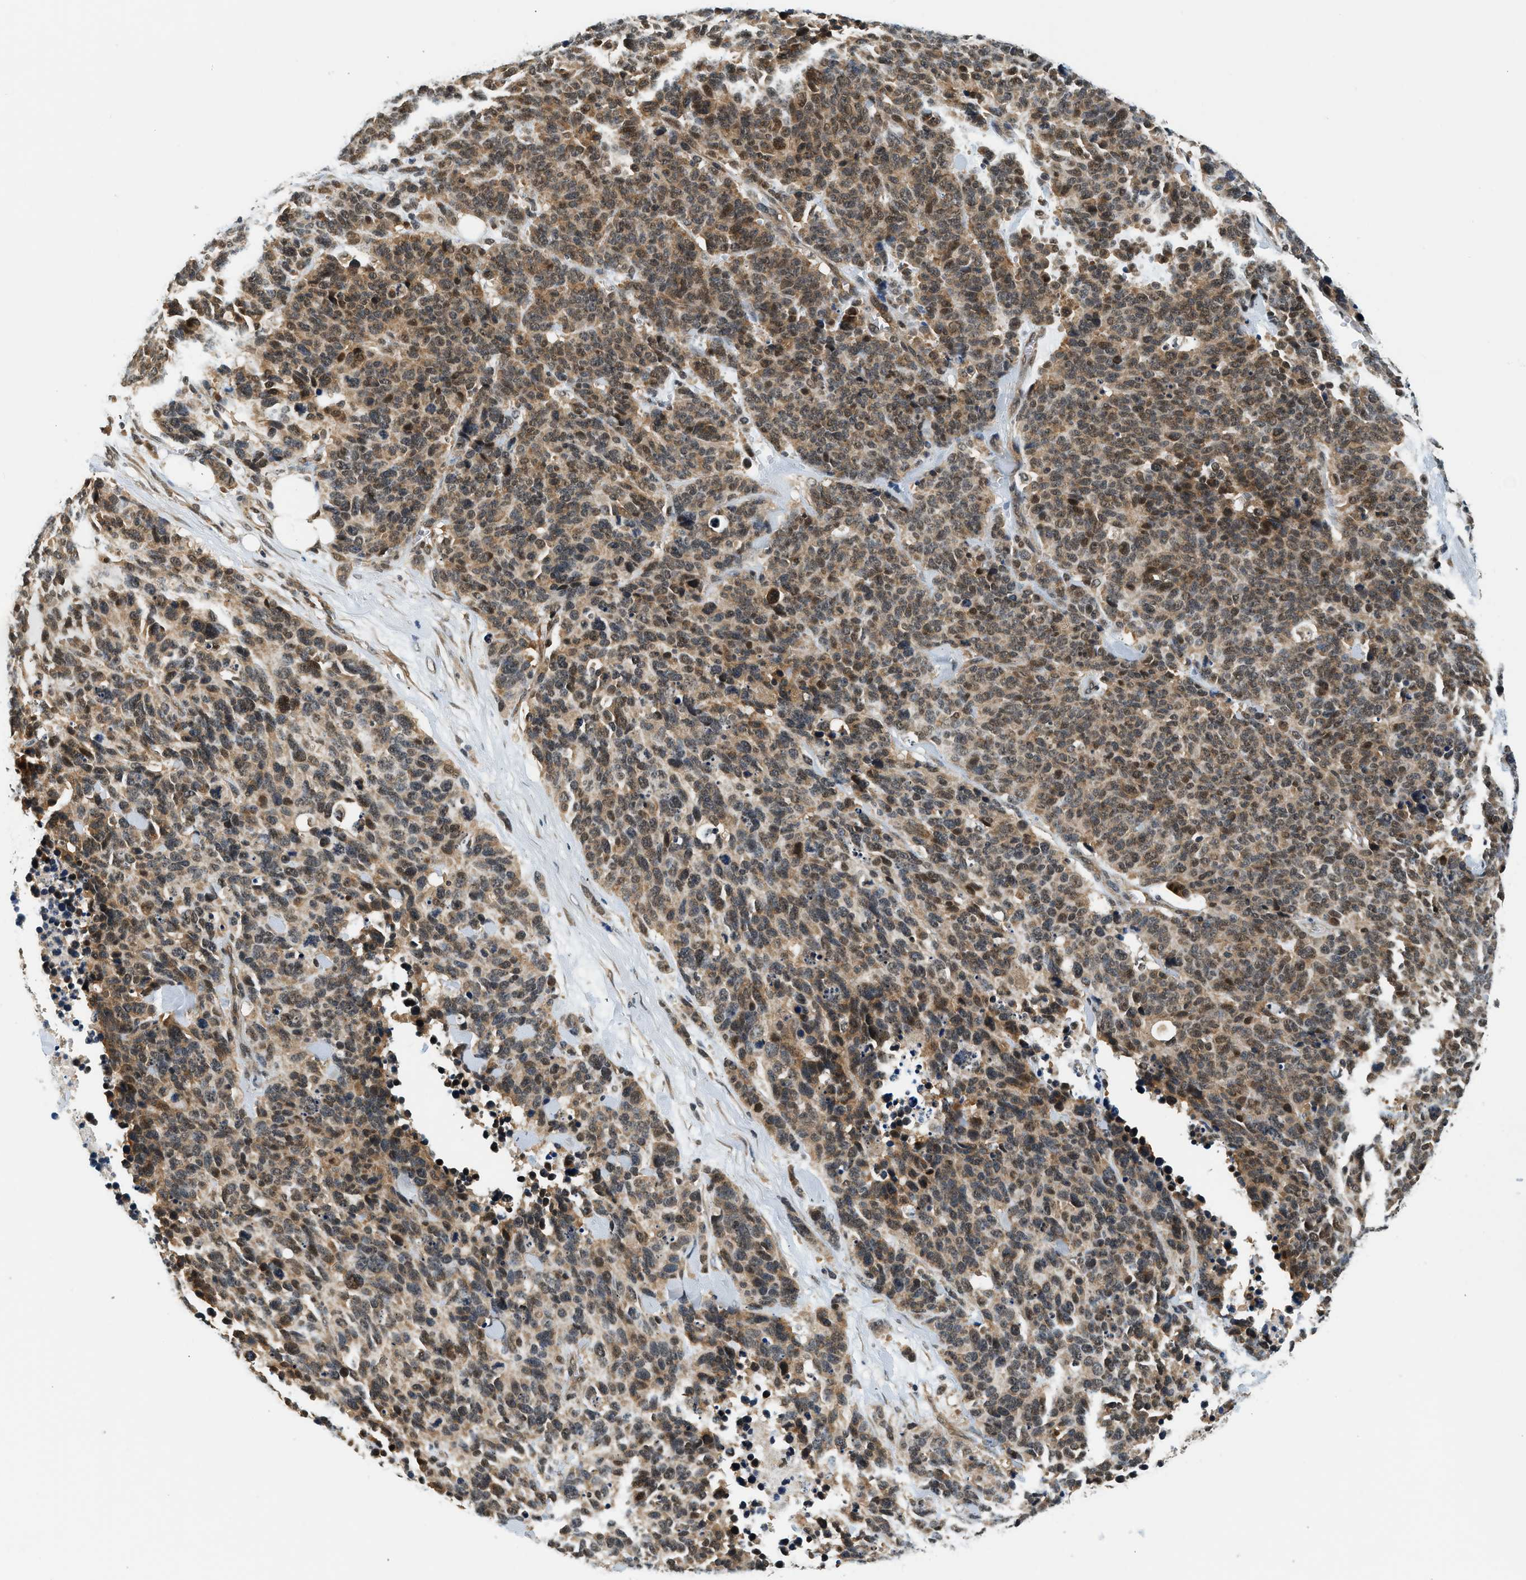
{"staining": {"intensity": "moderate", "quantity": ">75%", "location": "cytoplasmic/membranous,nuclear"}, "tissue": "lung cancer", "cell_type": "Tumor cells", "image_type": "cancer", "snomed": [{"axis": "morphology", "description": "Neoplasm, malignant, NOS"}, {"axis": "topography", "description": "Lung"}], "caption": "Malignant neoplasm (lung) was stained to show a protein in brown. There is medium levels of moderate cytoplasmic/membranous and nuclear positivity in approximately >75% of tumor cells. (IHC, brightfield microscopy, high magnification).", "gene": "PSMD3", "patient": {"sex": "female", "age": 58}}